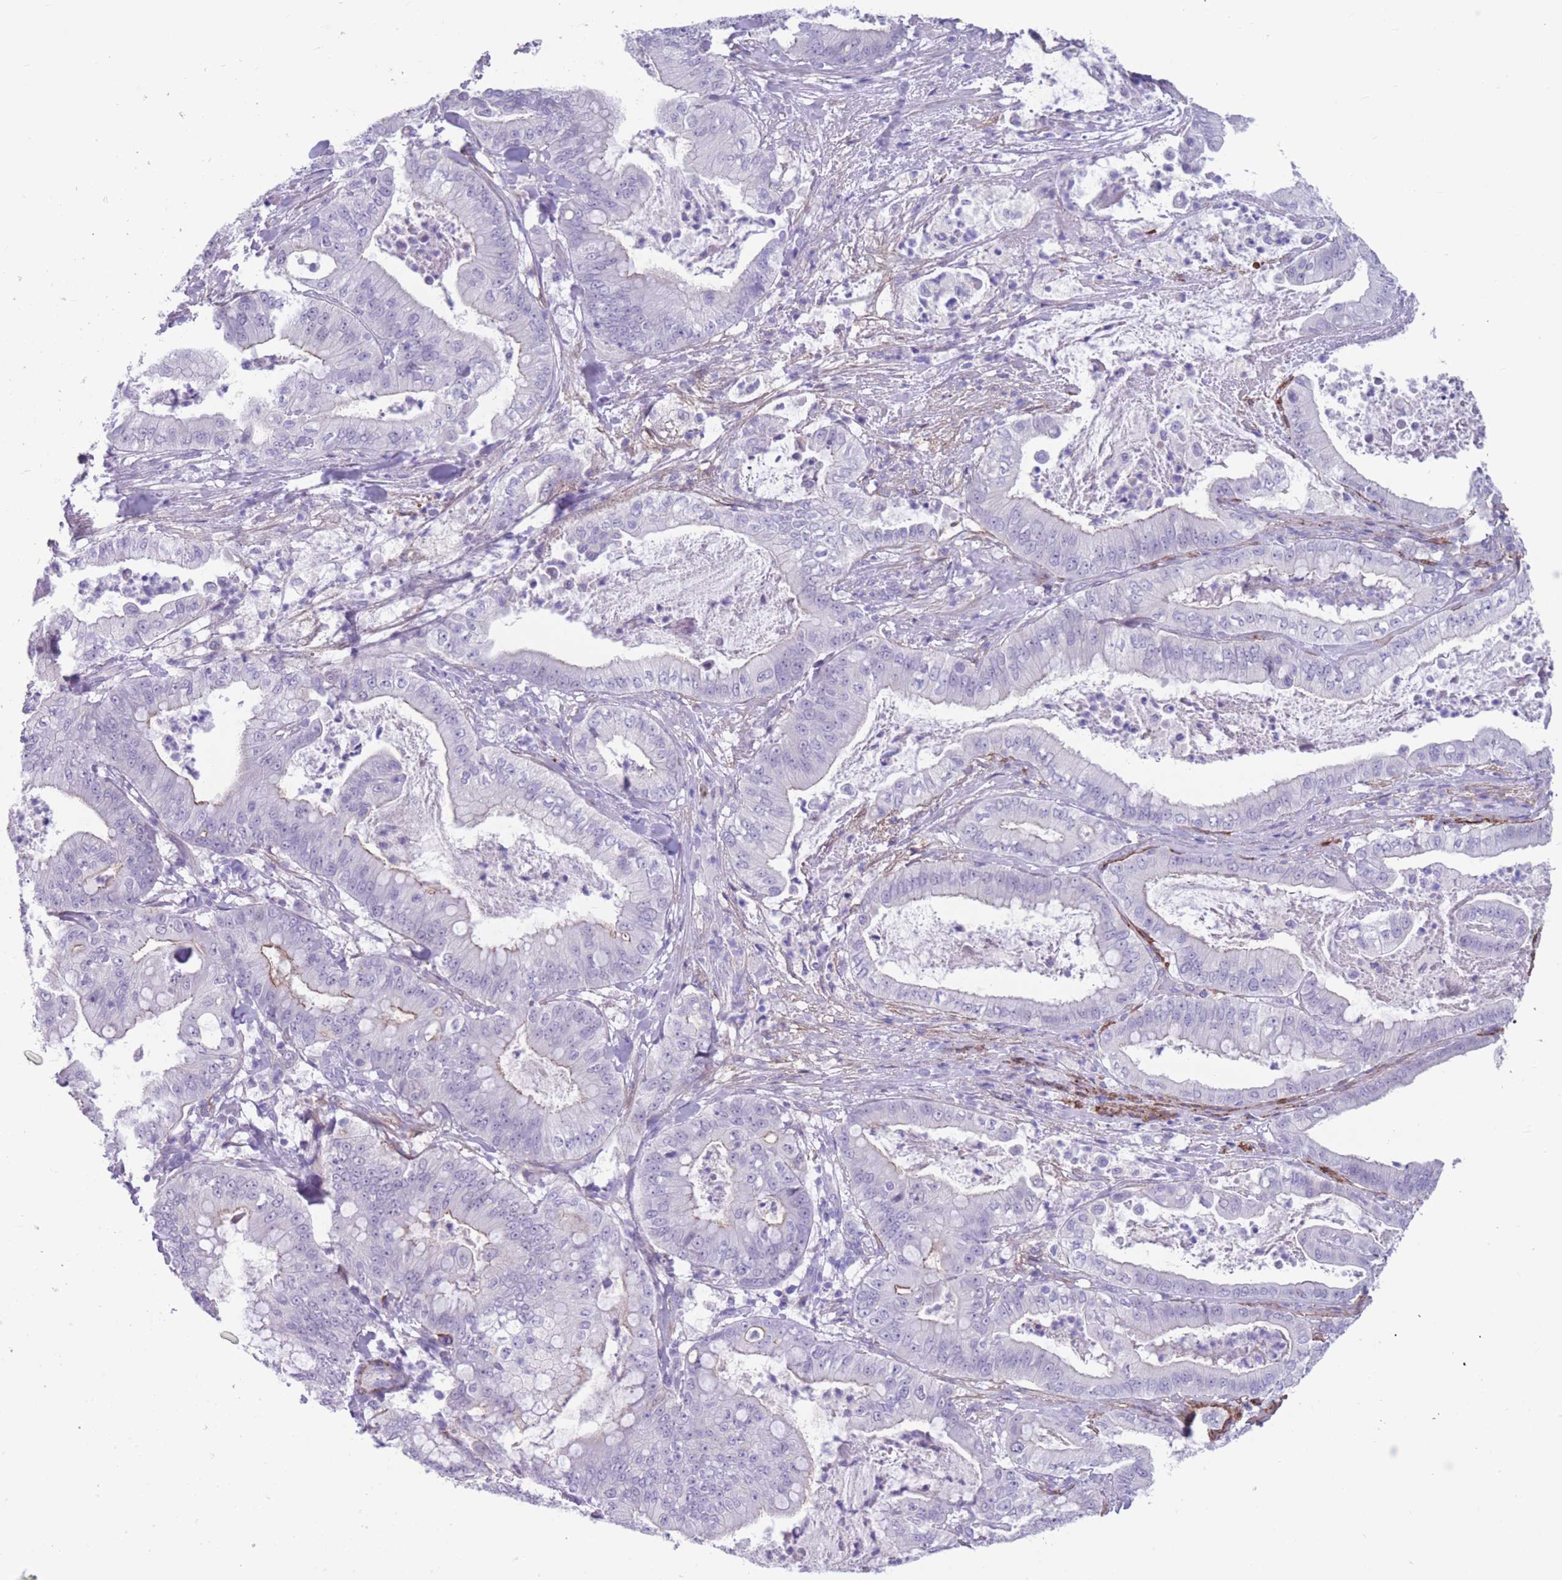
{"staining": {"intensity": "weak", "quantity": "<25%", "location": "cytoplasmic/membranous"}, "tissue": "pancreatic cancer", "cell_type": "Tumor cells", "image_type": "cancer", "snomed": [{"axis": "morphology", "description": "Adenocarcinoma, NOS"}, {"axis": "topography", "description": "Pancreas"}], "caption": "Tumor cells are negative for protein expression in human adenocarcinoma (pancreatic).", "gene": "DPYD", "patient": {"sex": "male", "age": 71}}